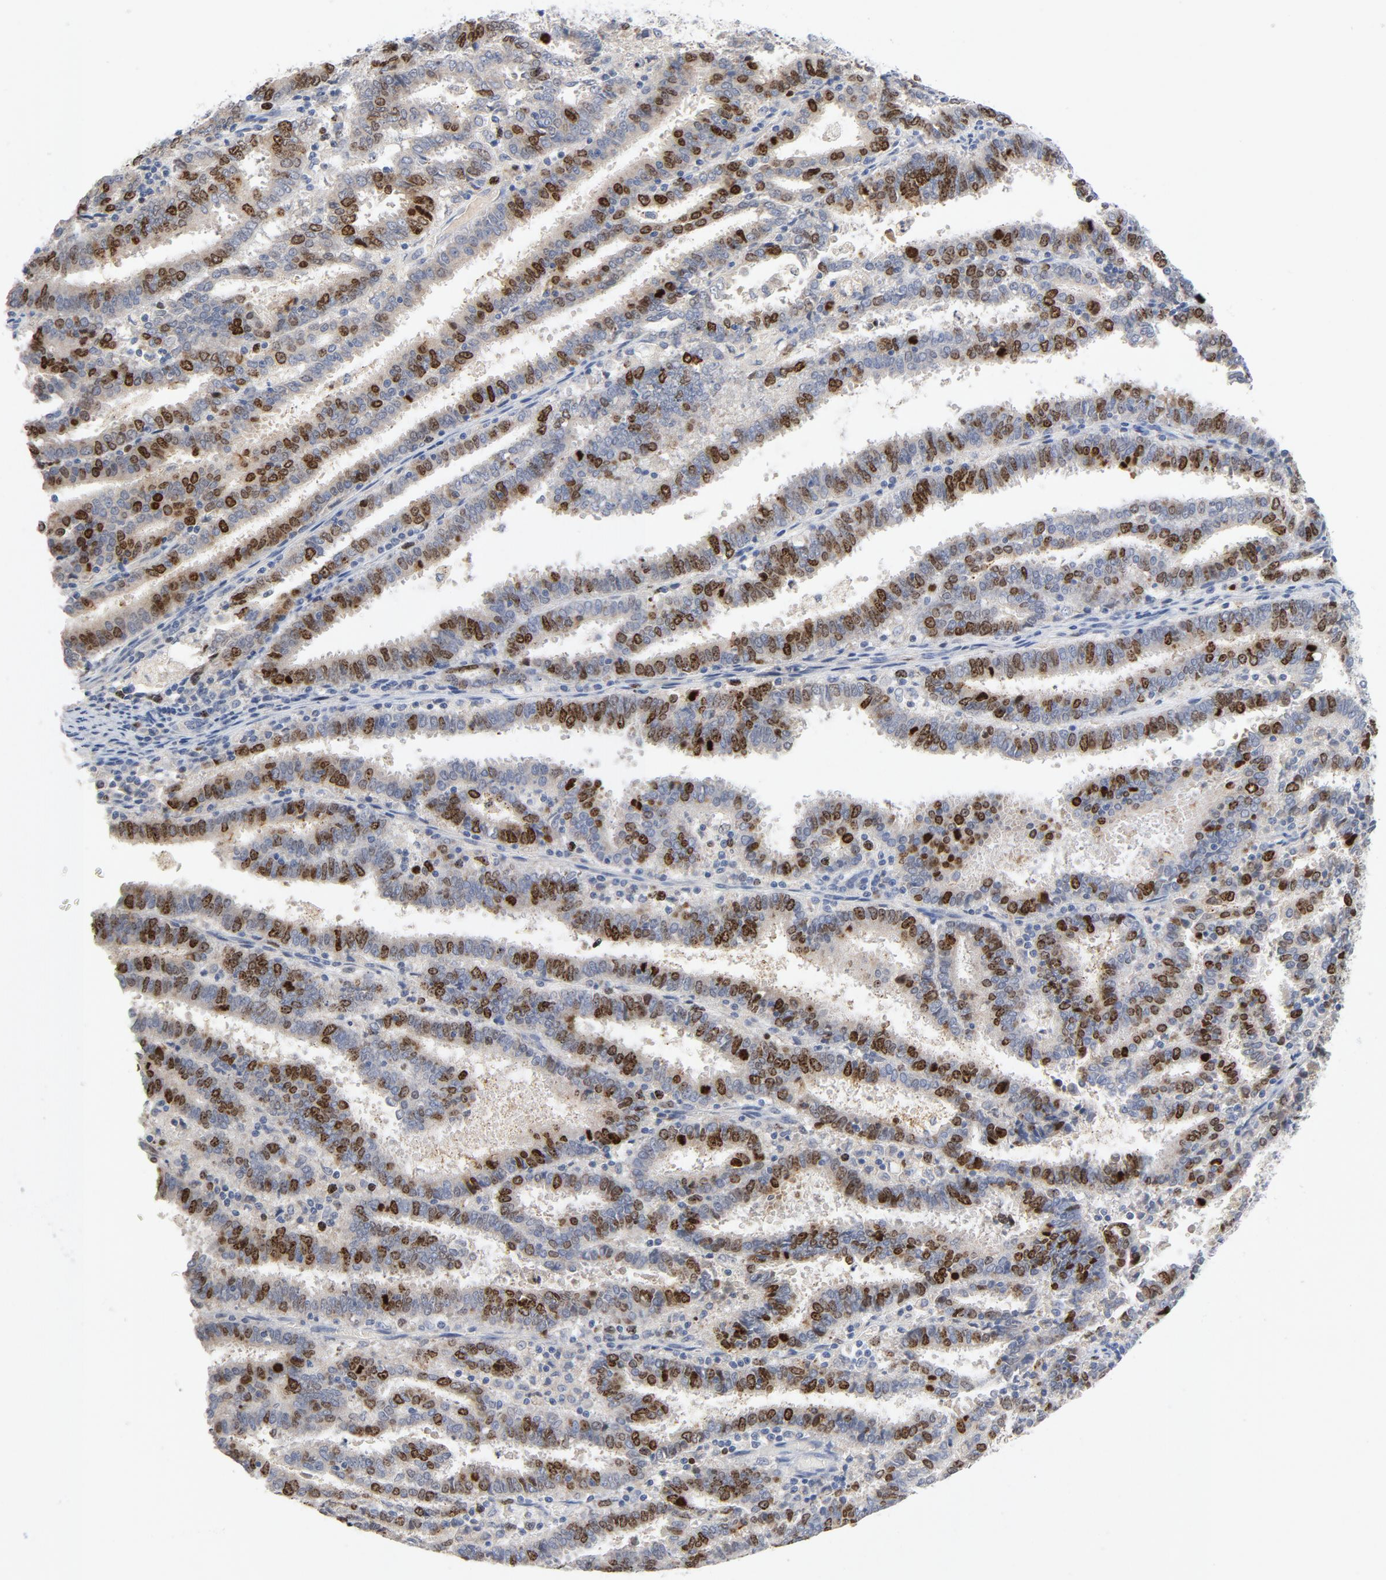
{"staining": {"intensity": "moderate", "quantity": "25%-75%", "location": "nuclear"}, "tissue": "endometrial cancer", "cell_type": "Tumor cells", "image_type": "cancer", "snomed": [{"axis": "morphology", "description": "Adenocarcinoma, NOS"}, {"axis": "topography", "description": "Uterus"}], "caption": "Immunohistochemical staining of human adenocarcinoma (endometrial) shows moderate nuclear protein expression in approximately 25%-75% of tumor cells. The staining is performed using DAB brown chromogen to label protein expression. The nuclei are counter-stained blue using hematoxylin.", "gene": "BIRC5", "patient": {"sex": "female", "age": 83}}